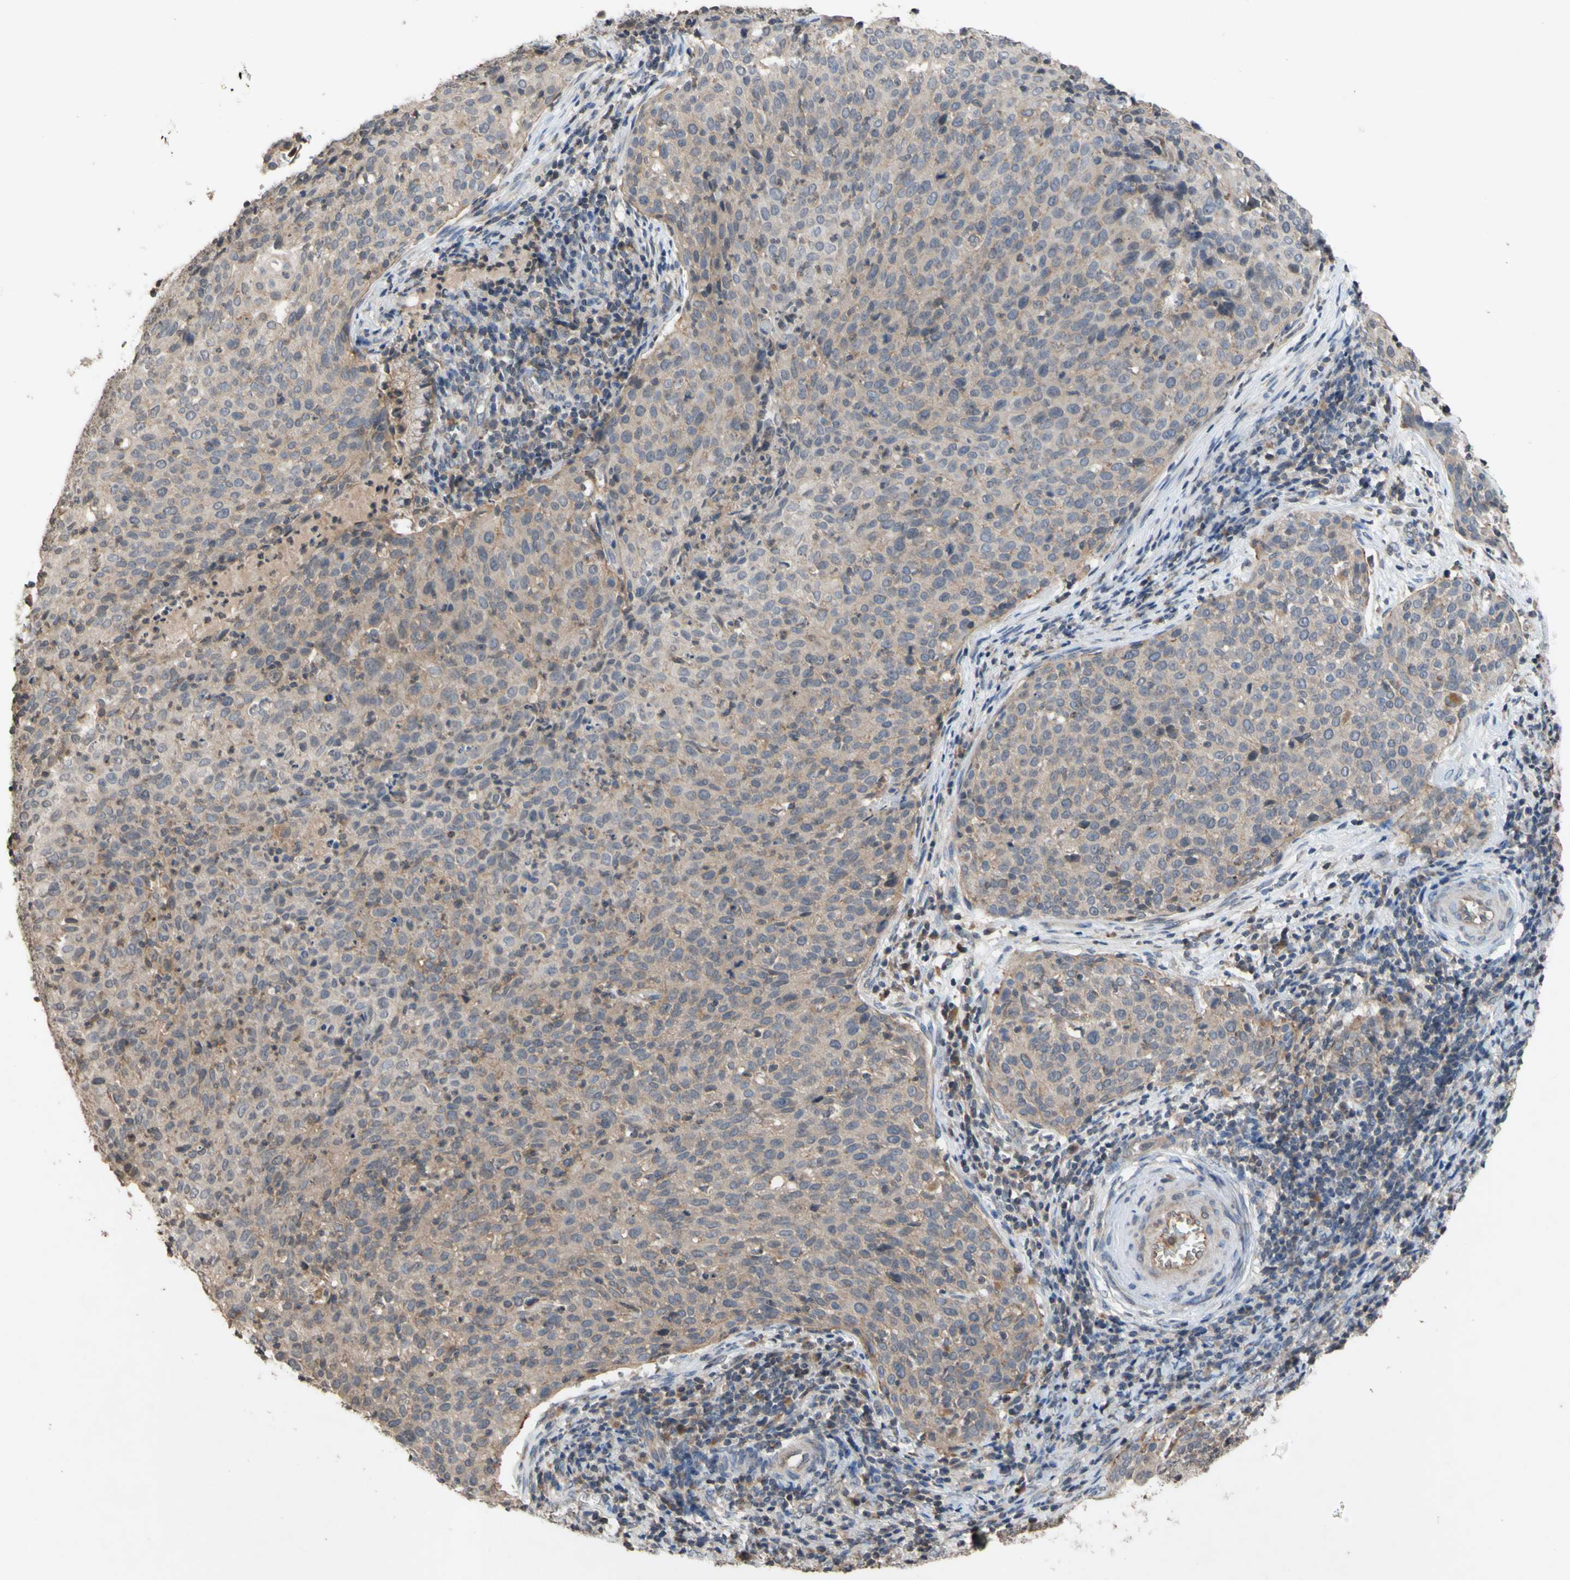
{"staining": {"intensity": "weak", "quantity": "25%-75%", "location": "cytoplasmic/membranous"}, "tissue": "cervical cancer", "cell_type": "Tumor cells", "image_type": "cancer", "snomed": [{"axis": "morphology", "description": "Squamous cell carcinoma, NOS"}, {"axis": "topography", "description": "Cervix"}], "caption": "A brown stain shows weak cytoplasmic/membranous expression of a protein in human cervical cancer (squamous cell carcinoma) tumor cells.", "gene": "NECTIN3", "patient": {"sex": "female", "age": 38}}